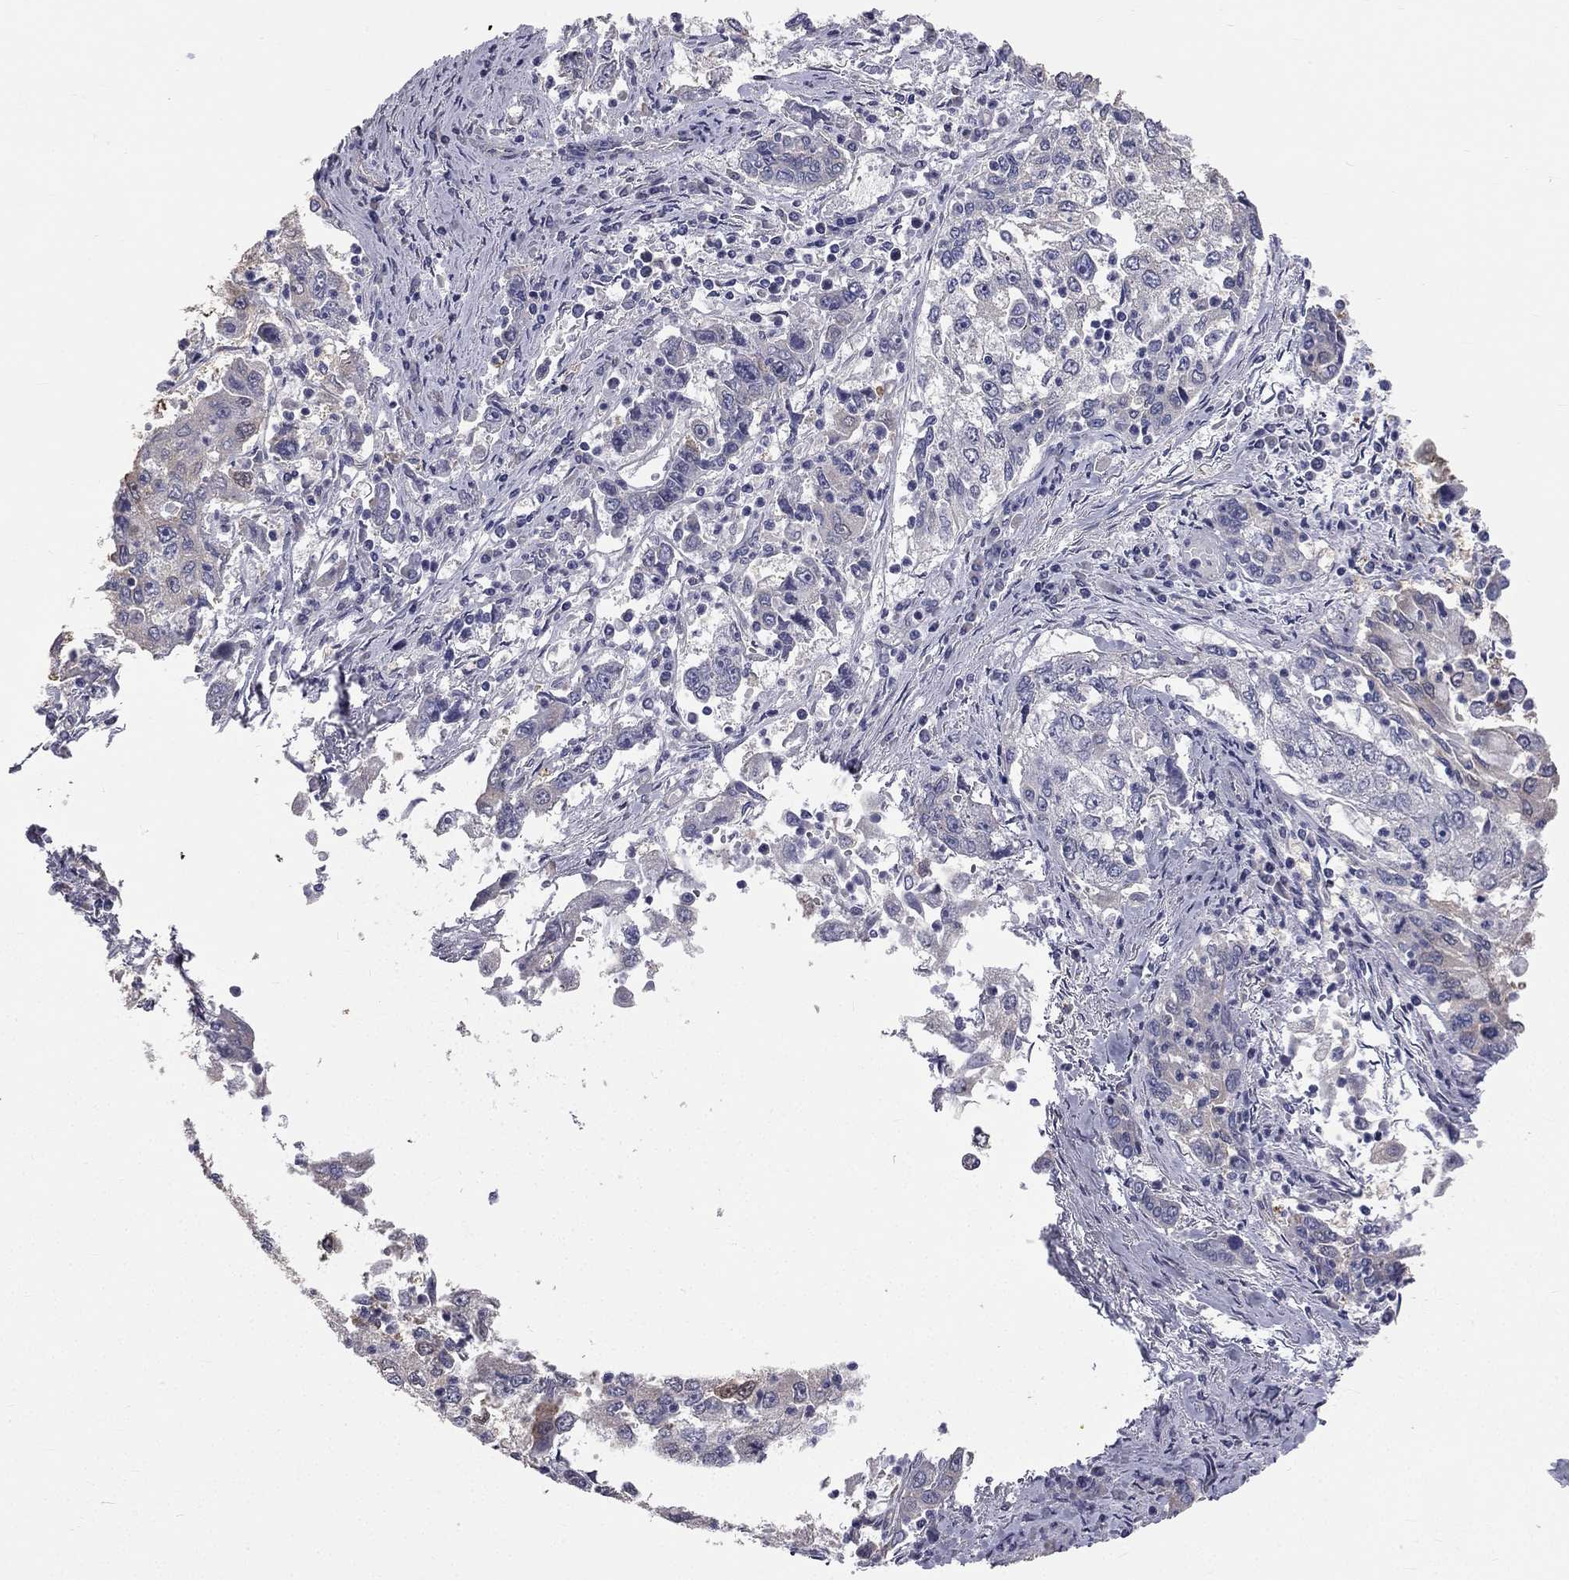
{"staining": {"intensity": "negative", "quantity": "none", "location": "none"}, "tissue": "cervical cancer", "cell_type": "Tumor cells", "image_type": "cancer", "snomed": [{"axis": "morphology", "description": "Squamous cell carcinoma, NOS"}, {"axis": "topography", "description": "Cervix"}], "caption": "The photomicrograph displays no significant expression in tumor cells of cervical squamous cell carcinoma.", "gene": "MUC13", "patient": {"sex": "female", "age": 36}}